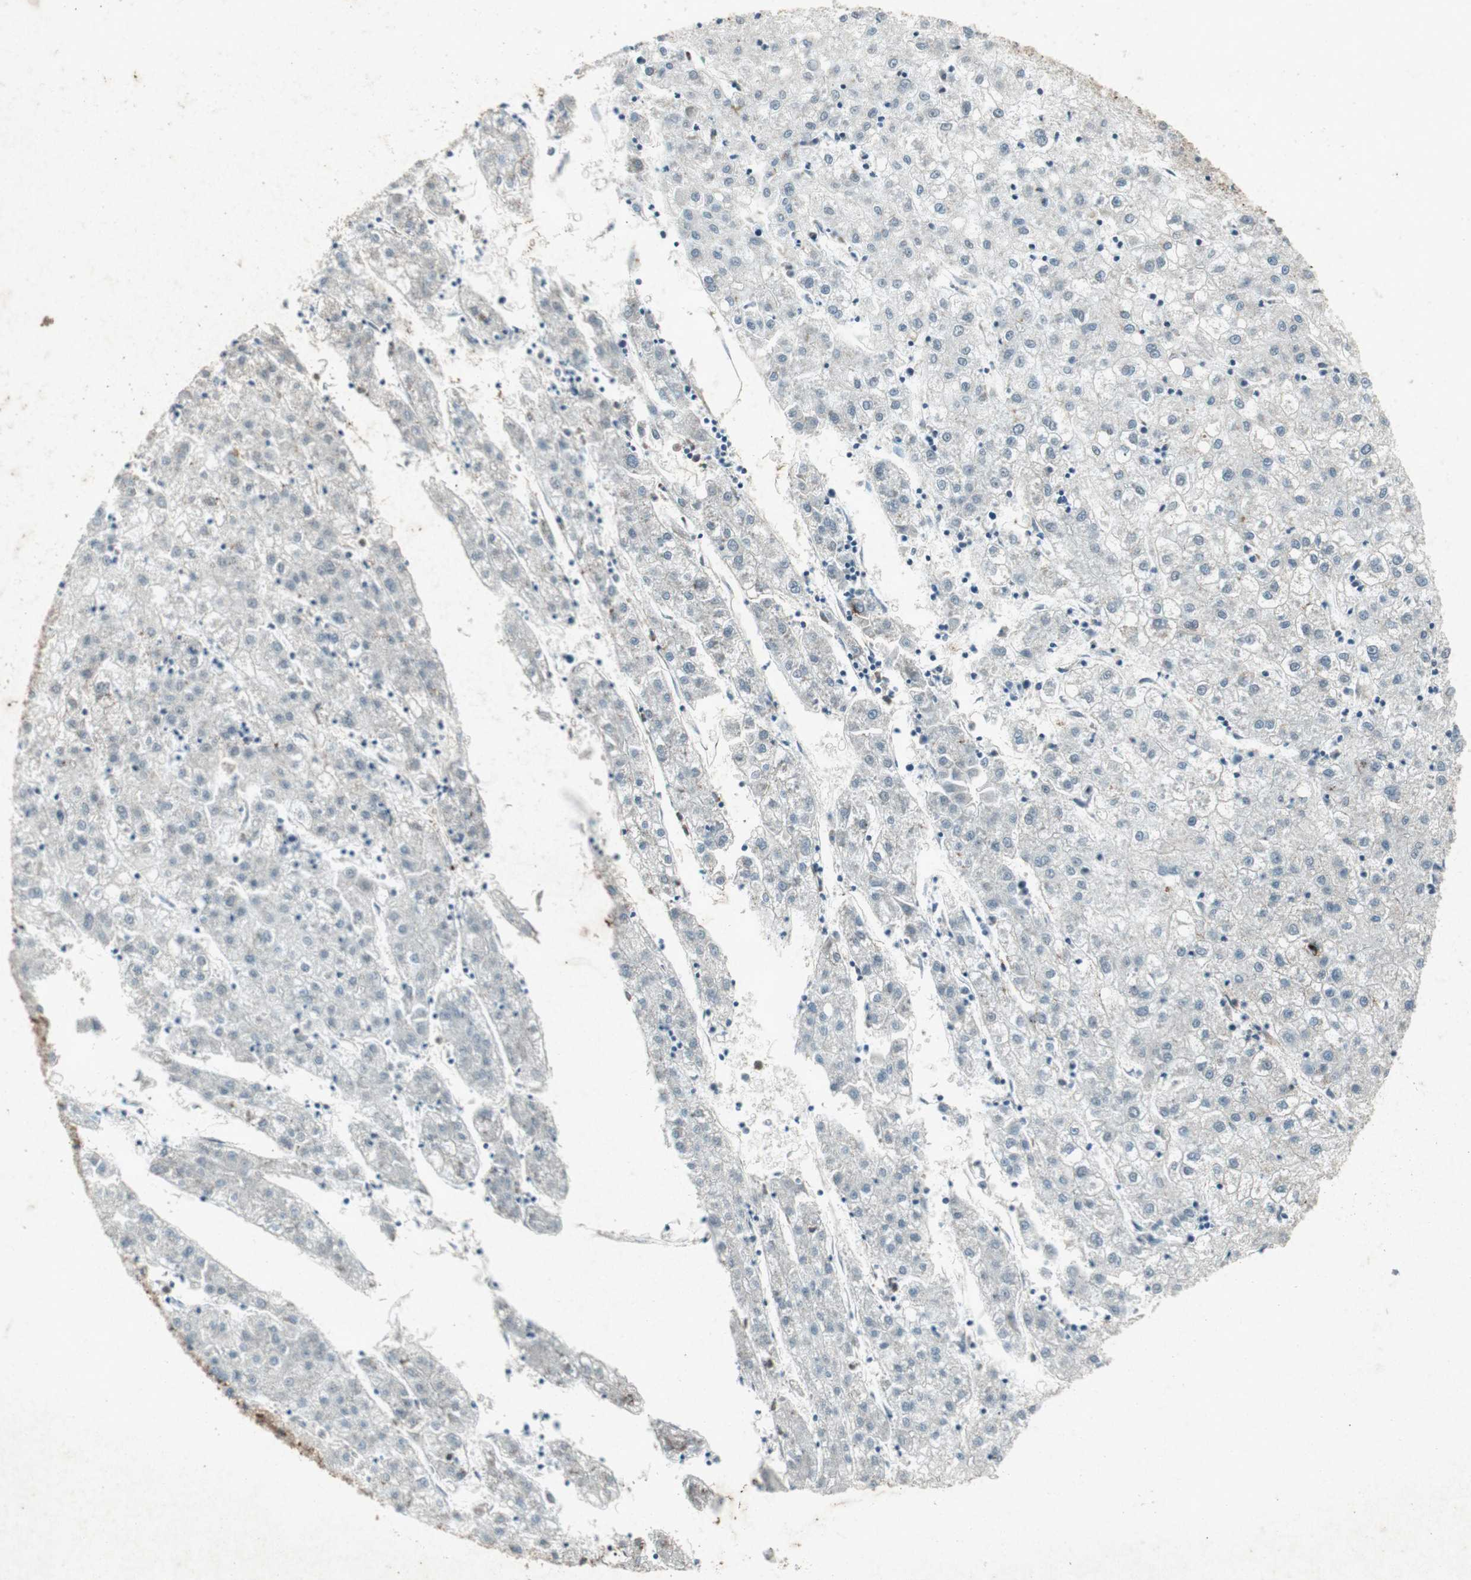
{"staining": {"intensity": "negative", "quantity": "none", "location": "none"}, "tissue": "liver cancer", "cell_type": "Tumor cells", "image_type": "cancer", "snomed": [{"axis": "morphology", "description": "Carcinoma, Hepatocellular, NOS"}, {"axis": "topography", "description": "Liver"}], "caption": "High power microscopy photomicrograph of an IHC histopathology image of liver hepatocellular carcinoma, revealing no significant expression in tumor cells.", "gene": "TYROBP", "patient": {"sex": "male", "age": 72}}